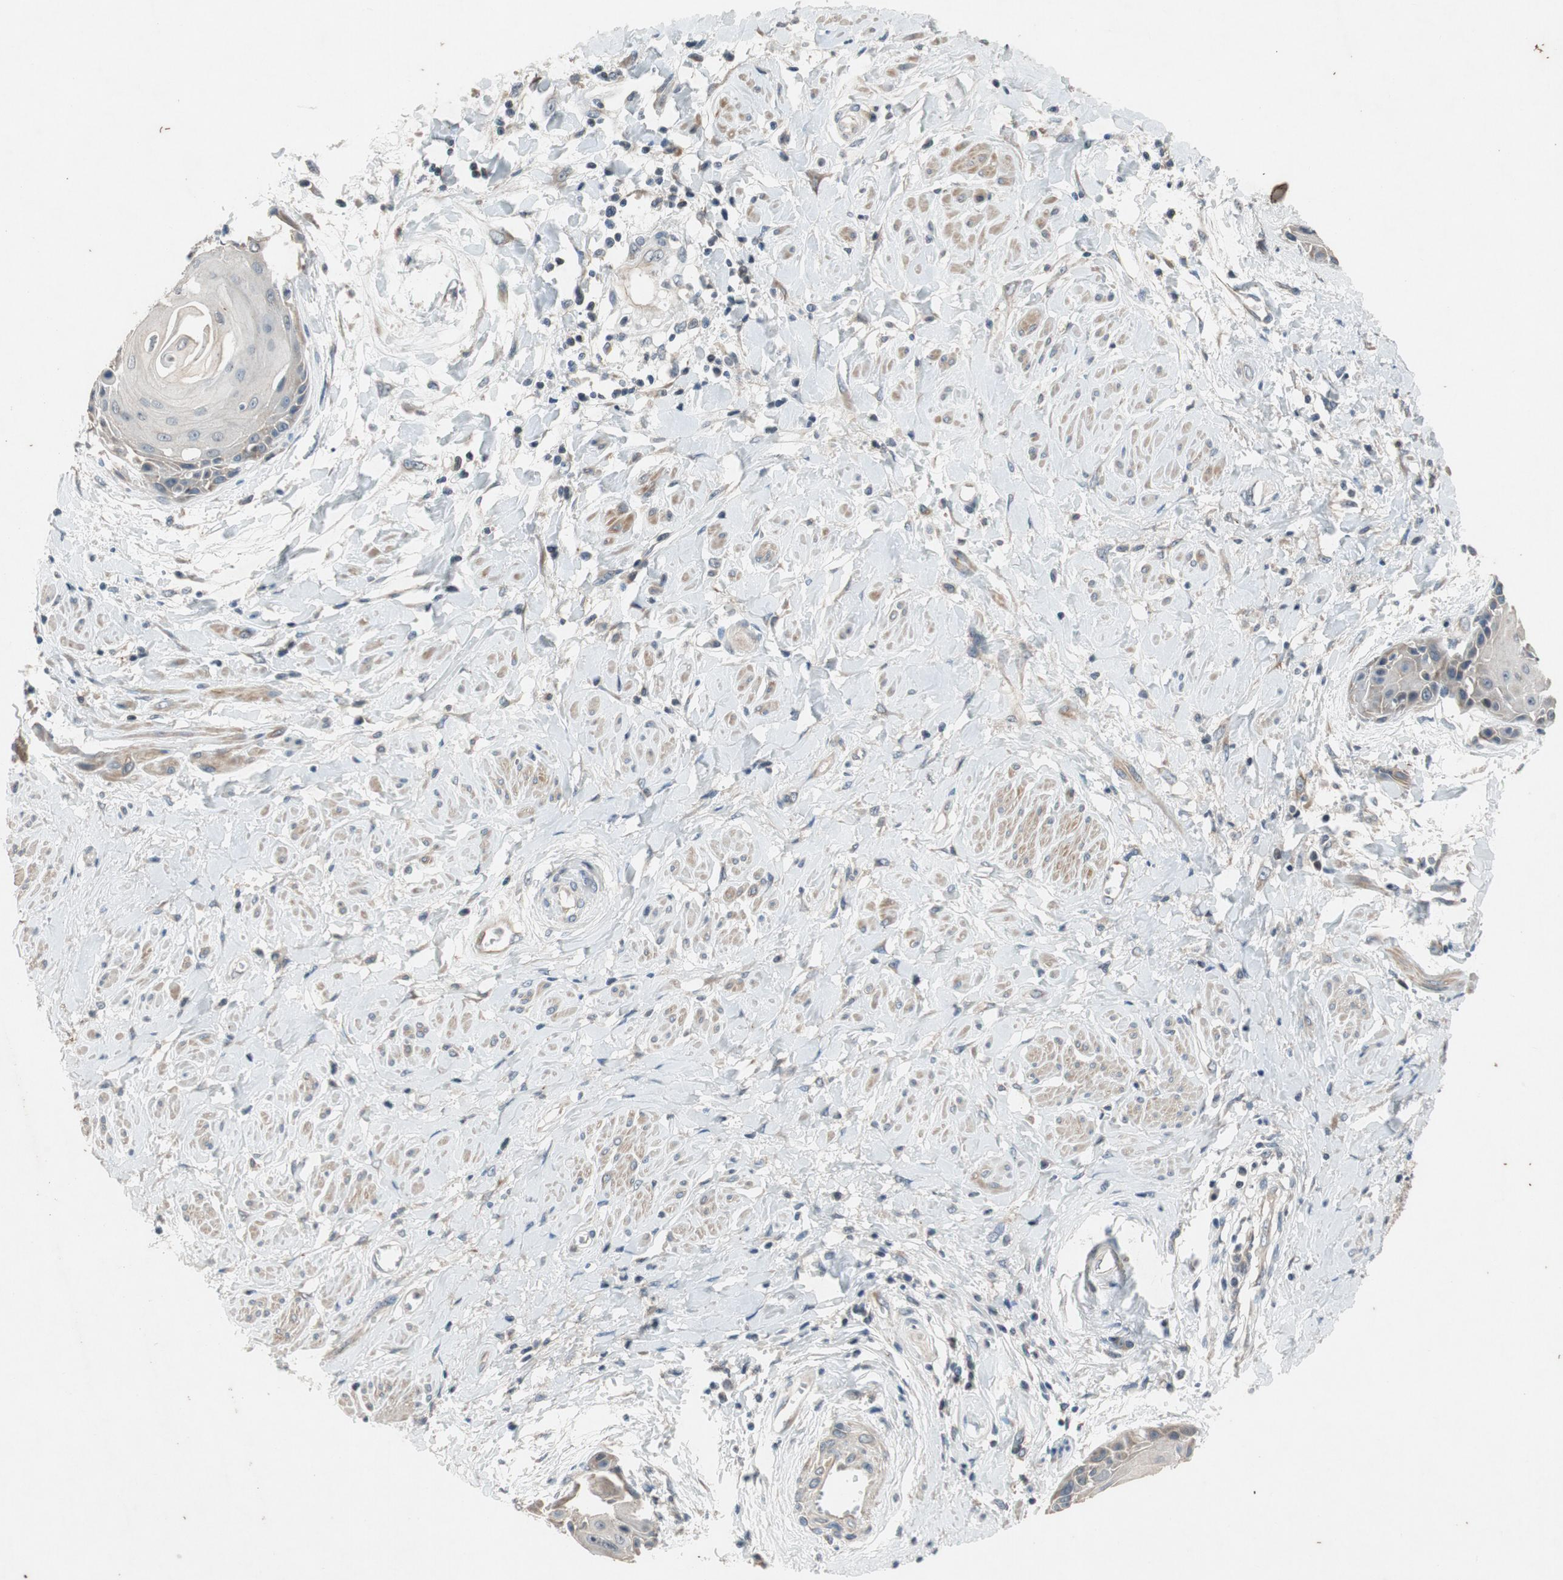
{"staining": {"intensity": "weak", "quantity": ">75%", "location": "cytoplasmic/membranous"}, "tissue": "cervical cancer", "cell_type": "Tumor cells", "image_type": "cancer", "snomed": [{"axis": "morphology", "description": "Squamous cell carcinoma, NOS"}, {"axis": "topography", "description": "Cervix"}], "caption": "IHC (DAB (3,3'-diaminobenzidine)) staining of human cervical squamous cell carcinoma demonstrates weak cytoplasmic/membranous protein staining in approximately >75% of tumor cells.", "gene": "ATP2C1", "patient": {"sex": "female", "age": 57}}